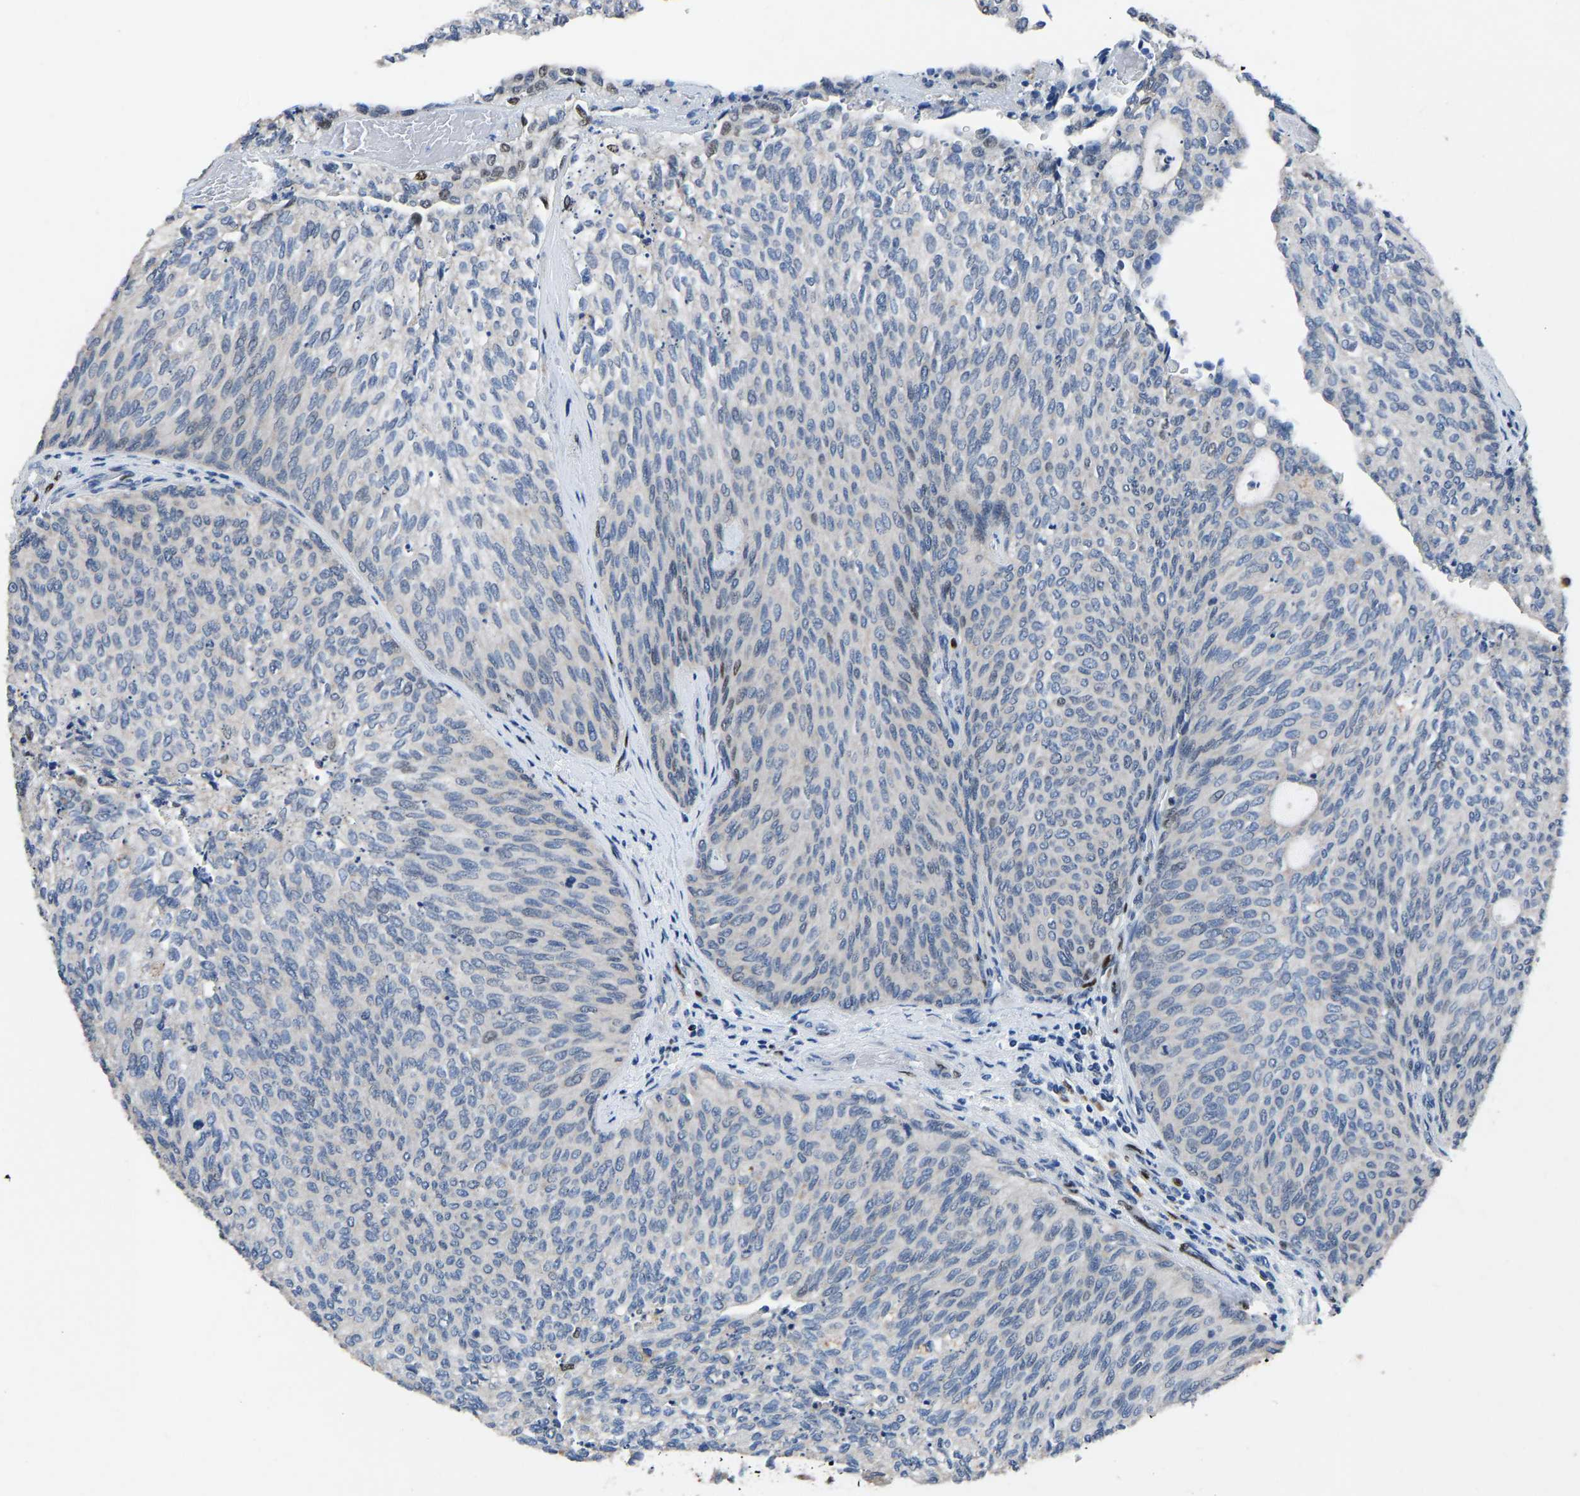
{"staining": {"intensity": "negative", "quantity": "none", "location": "none"}, "tissue": "urothelial cancer", "cell_type": "Tumor cells", "image_type": "cancer", "snomed": [{"axis": "morphology", "description": "Urothelial carcinoma, Low grade"}, {"axis": "topography", "description": "Urinary bladder"}], "caption": "This is an IHC photomicrograph of human urothelial cancer. There is no expression in tumor cells.", "gene": "EGR1", "patient": {"sex": "female", "age": 79}}